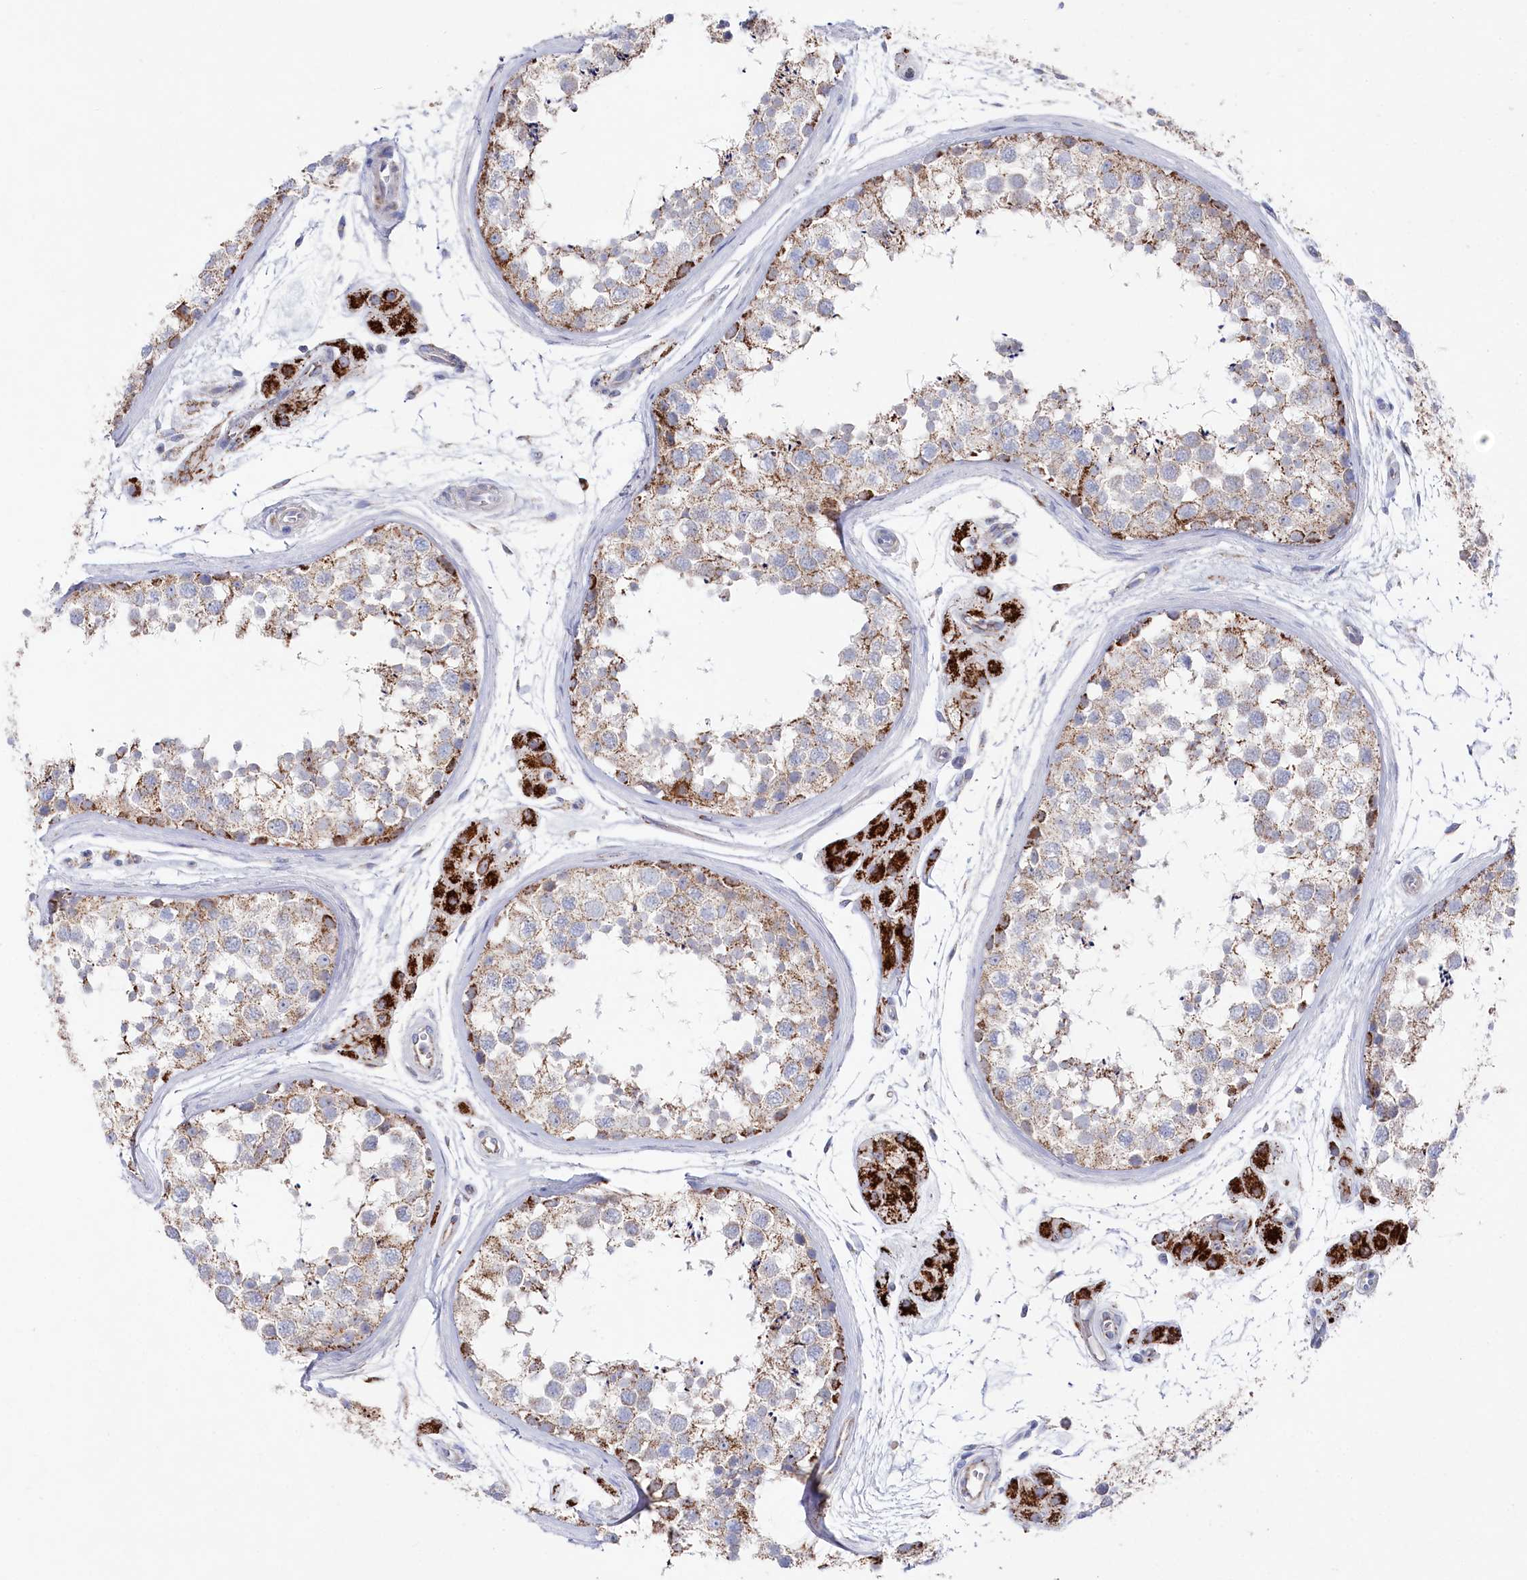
{"staining": {"intensity": "moderate", "quantity": "25%-75%", "location": "cytoplasmic/membranous"}, "tissue": "testis", "cell_type": "Cells in seminiferous ducts", "image_type": "normal", "snomed": [{"axis": "morphology", "description": "Normal tissue, NOS"}, {"axis": "topography", "description": "Testis"}], "caption": "IHC (DAB (3,3'-diaminobenzidine)) staining of unremarkable human testis exhibits moderate cytoplasmic/membranous protein expression in about 25%-75% of cells in seminiferous ducts.", "gene": "GLS2", "patient": {"sex": "male", "age": 56}}